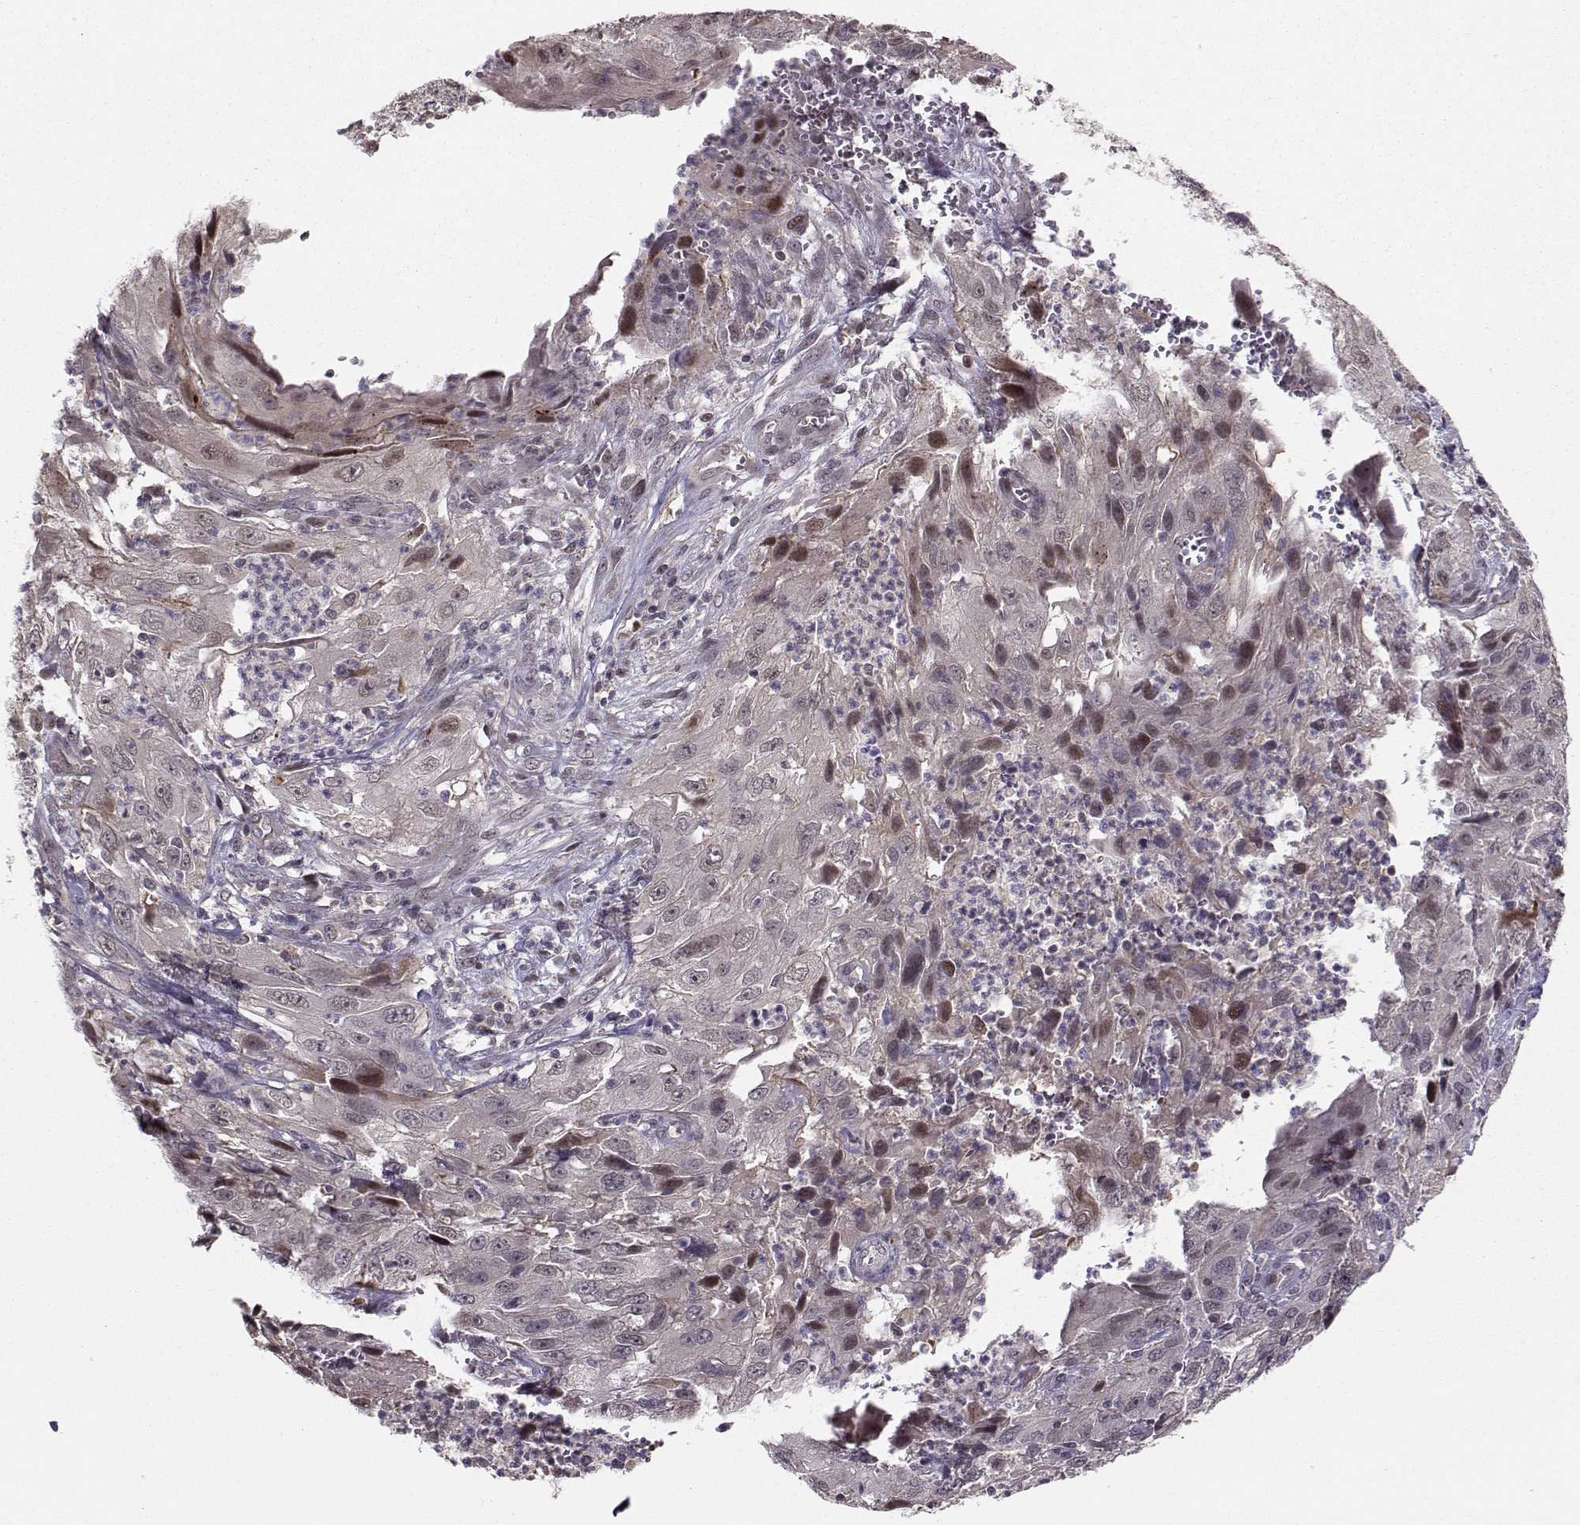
{"staining": {"intensity": "weak", "quantity": "25%-75%", "location": "nuclear"}, "tissue": "cervical cancer", "cell_type": "Tumor cells", "image_type": "cancer", "snomed": [{"axis": "morphology", "description": "Squamous cell carcinoma, NOS"}, {"axis": "topography", "description": "Cervix"}], "caption": "About 25%-75% of tumor cells in human cervical cancer (squamous cell carcinoma) demonstrate weak nuclear protein staining as visualized by brown immunohistochemical staining.", "gene": "PKP2", "patient": {"sex": "female", "age": 32}}